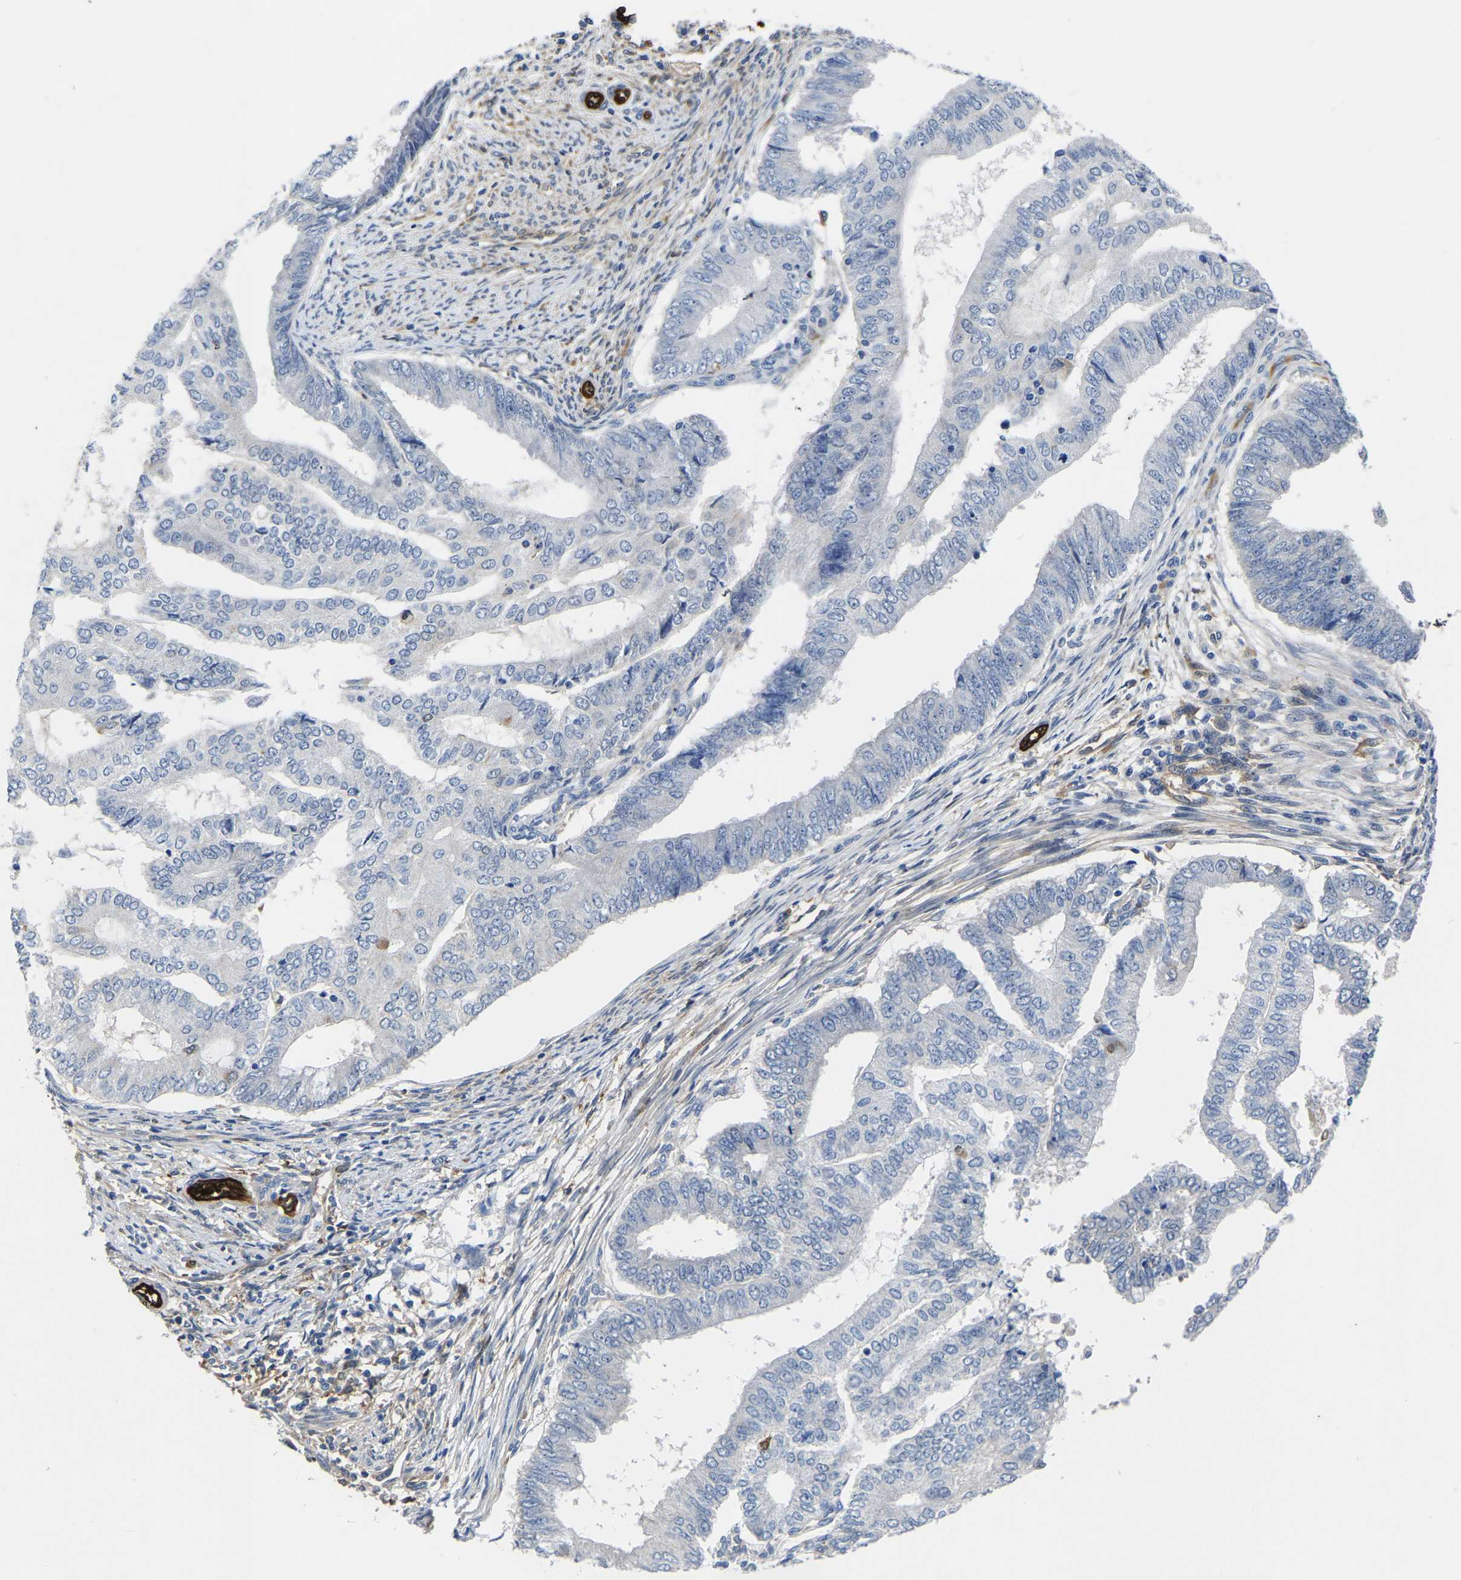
{"staining": {"intensity": "moderate", "quantity": "<25%", "location": "cytoplasmic/membranous"}, "tissue": "endometrial cancer", "cell_type": "Tumor cells", "image_type": "cancer", "snomed": [{"axis": "morphology", "description": "Polyp, NOS"}, {"axis": "morphology", "description": "Adenocarcinoma, NOS"}, {"axis": "morphology", "description": "Adenoma, NOS"}, {"axis": "topography", "description": "Endometrium"}], "caption": "Immunohistochemical staining of human endometrial cancer shows low levels of moderate cytoplasmic/membranous expression in about <25% of tumor cells. Immunohistochemistry (ihc) stains the protein of interest in brown and the nuclei are stained blue.", "gene": "ATG2B", "patient": {"sex": "female", "age": 79}}